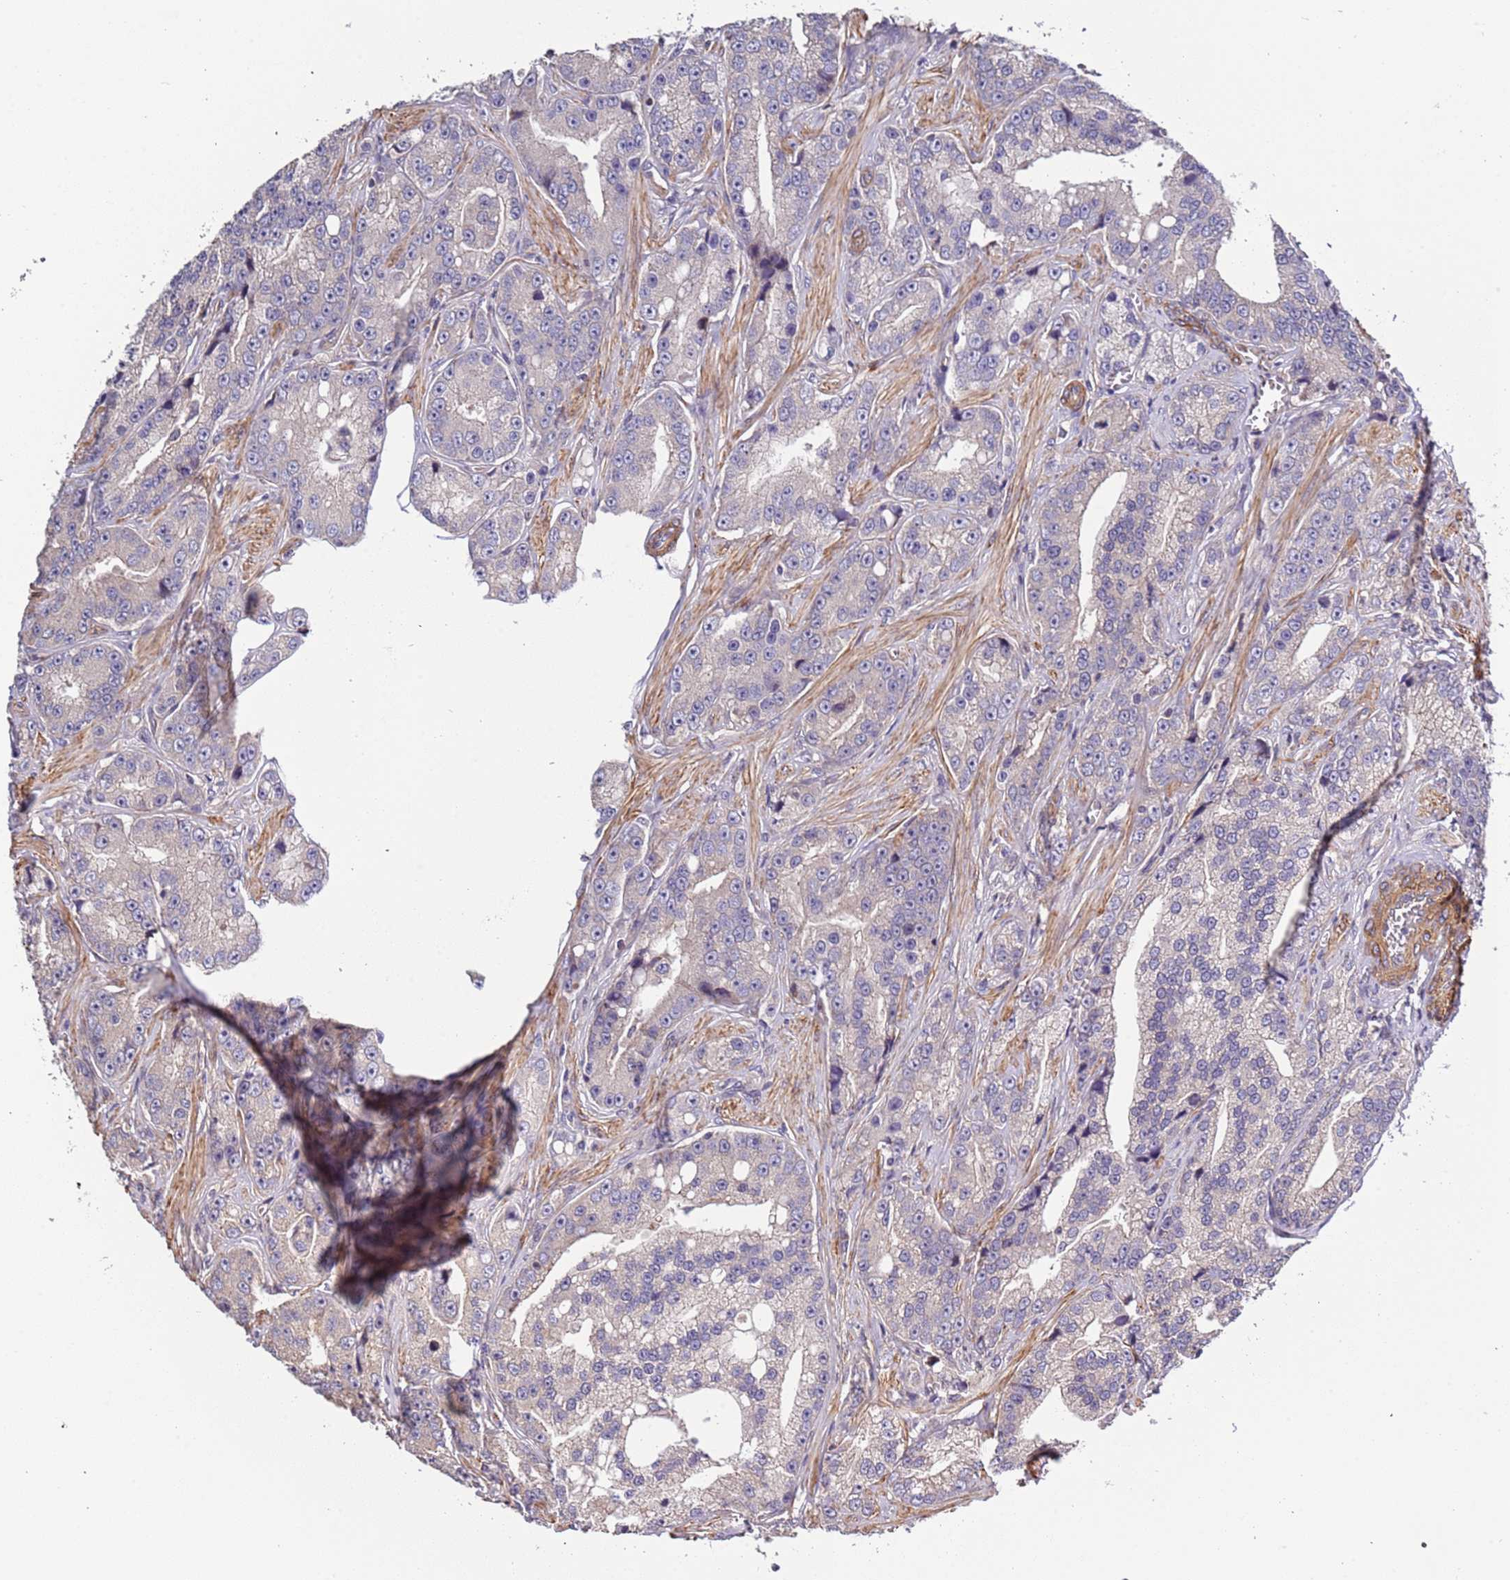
{"staining": {"intensity": "negative", "quantity": "none", "location": "none"}, "tissue": "prostate cancer", "cell_type": "Tumor cells", "image_type": "cancer", "snomed": [{"axis": "morphology", "description": "Adenocarcinoma, High grade"}, {"axis": "topography", "description": "Prostate"}], "caption": "High power microscopy histopathology image of an immunohistochemistry (IHC) image of prostate high-grade adenocarcinoma, revealing no significant expression in tumor cells.", "gene": "LAMB4", "patient": {"sex": "male", "age": 74}}